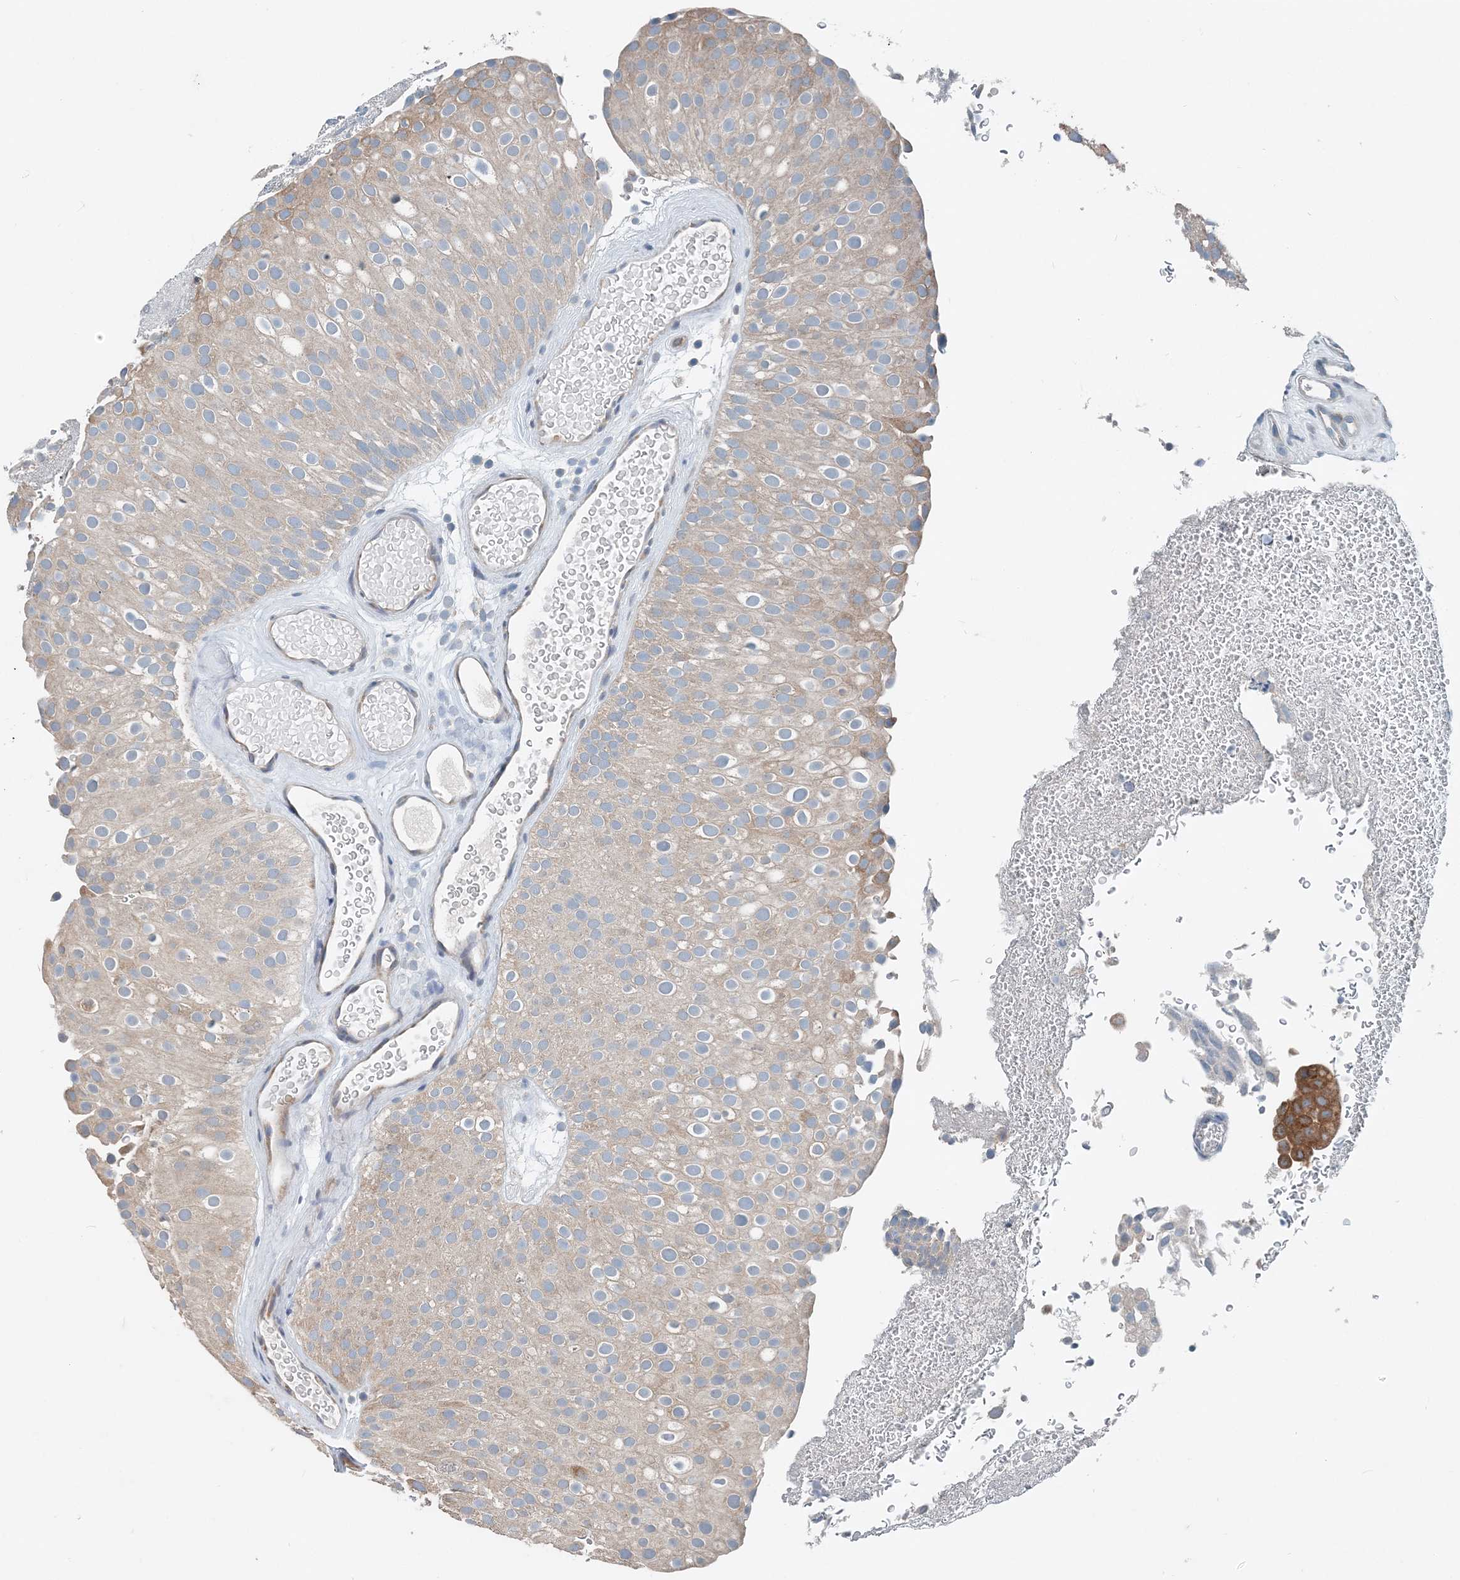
{"staining": {"intensity": "moderate", "quantity": "<25%", "location": "cytoplasmic/membranous"}, "tissue": "urothelial cancer", "cell_type": "Tumor cells", "image_type": "cancer", "snomed": [{"axis": "morphology", "description": "Urothelial carcinoma, Low grade"}, {"axis": "topography", "description": "Urinary bladder"}], "caption": "Human low-grade urothelial carcinoma stained with a protein marker shows moderate staining in tumor cells.", "gene": "EEF1A2", "patient": {"sex": "male", "age": 78}}